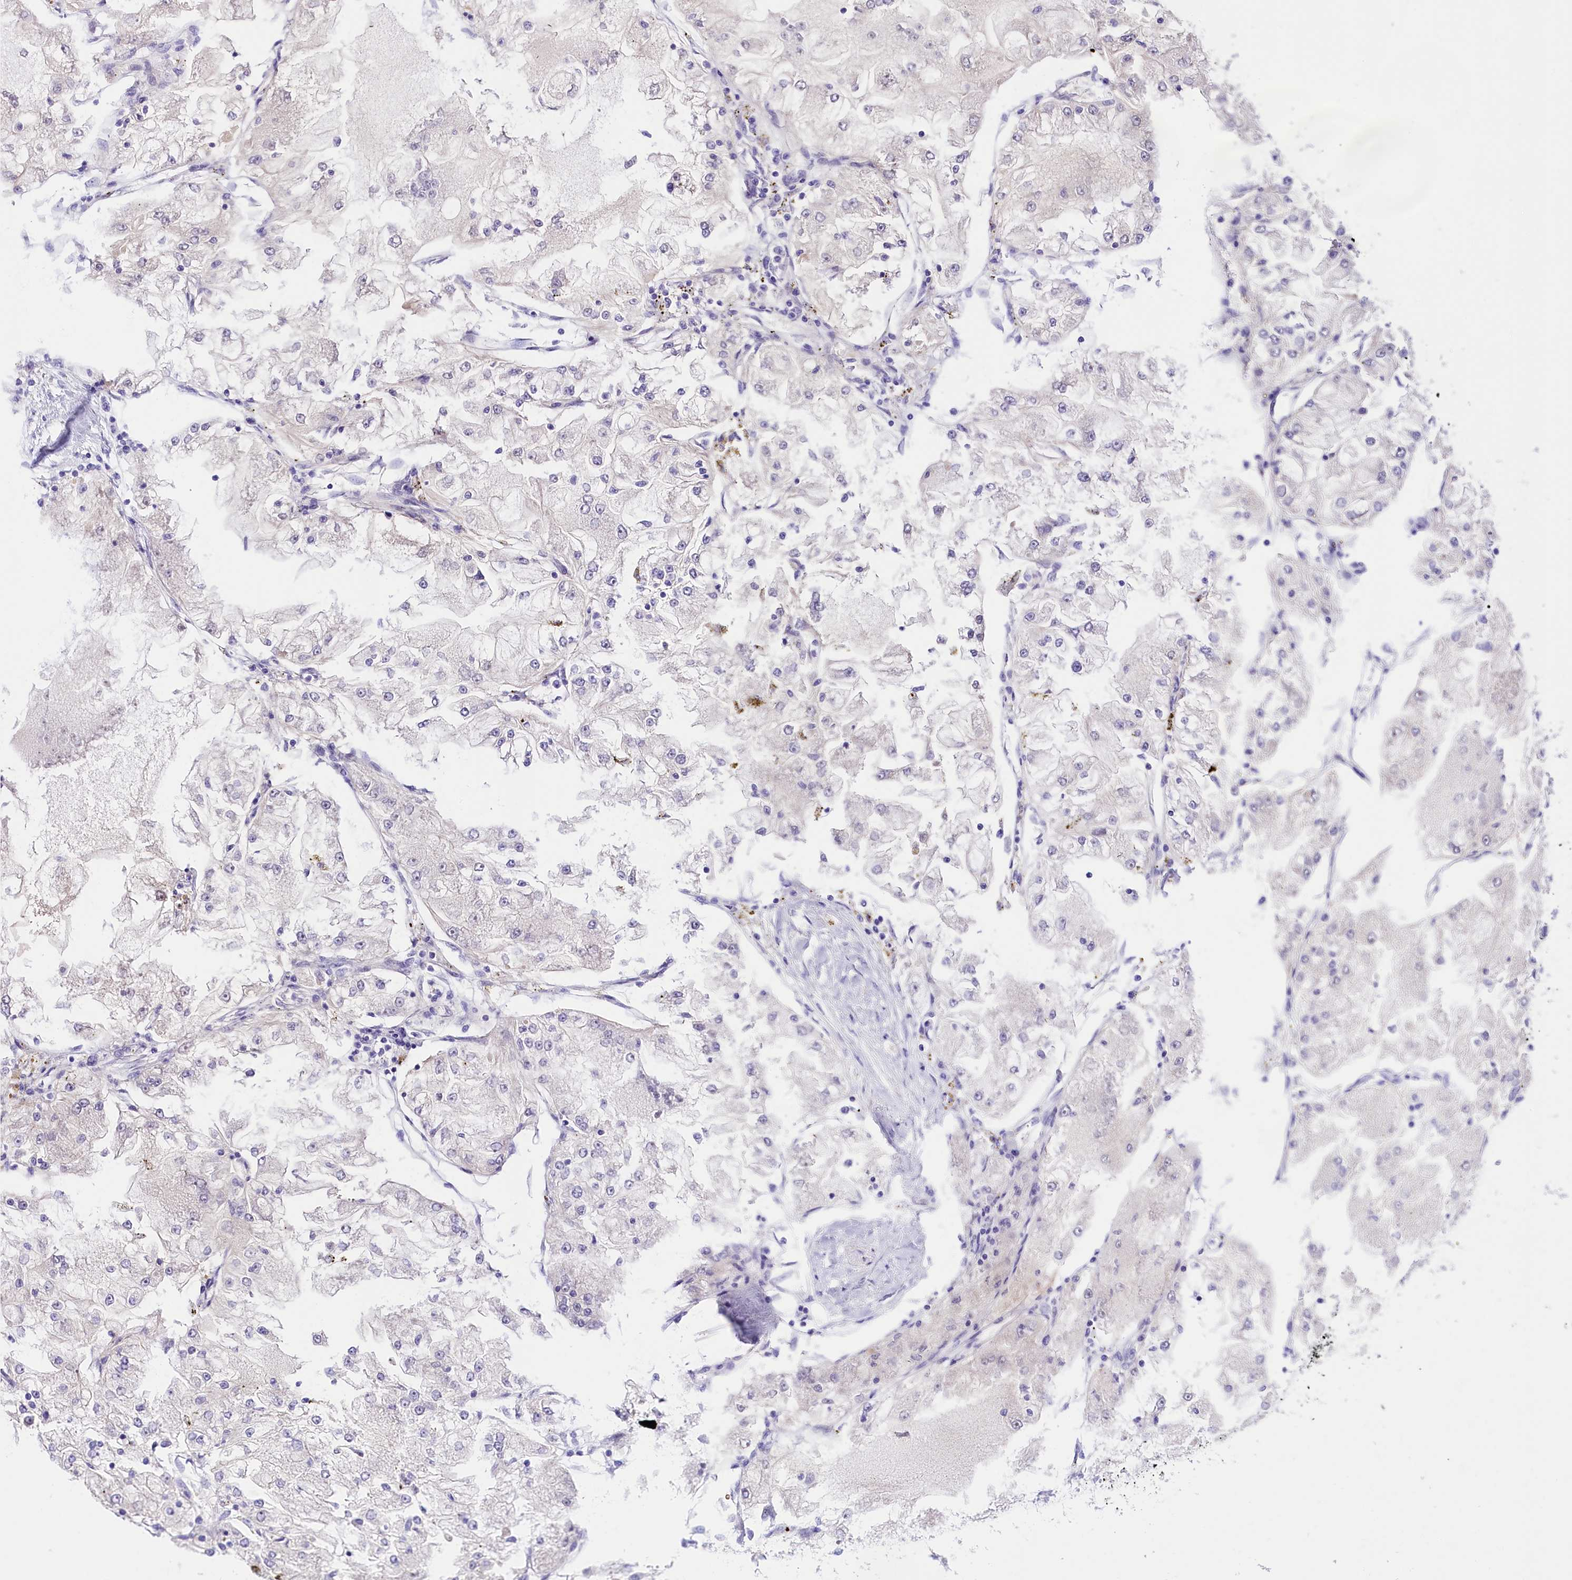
{"staining": {"intensity": "negative", "quantity": "none", "location": "none"}, "tissue": "renal cancer", "cell_type": "Tumor cells", "image_type": "cancer", "snomed": [{"axis": "morphology", "description": "Adenocarcinoma, NOS"}, {"axis": "topography", "description": "Kidney"}], "caption": "Immunohistochemistry photomicrograph of human adenocarcinoma (renal) stained for a protein (brown), which reveals no staining in tumor cells.", "gene": "ARMC6", "patient": {"sex": "female", "age": 72}}